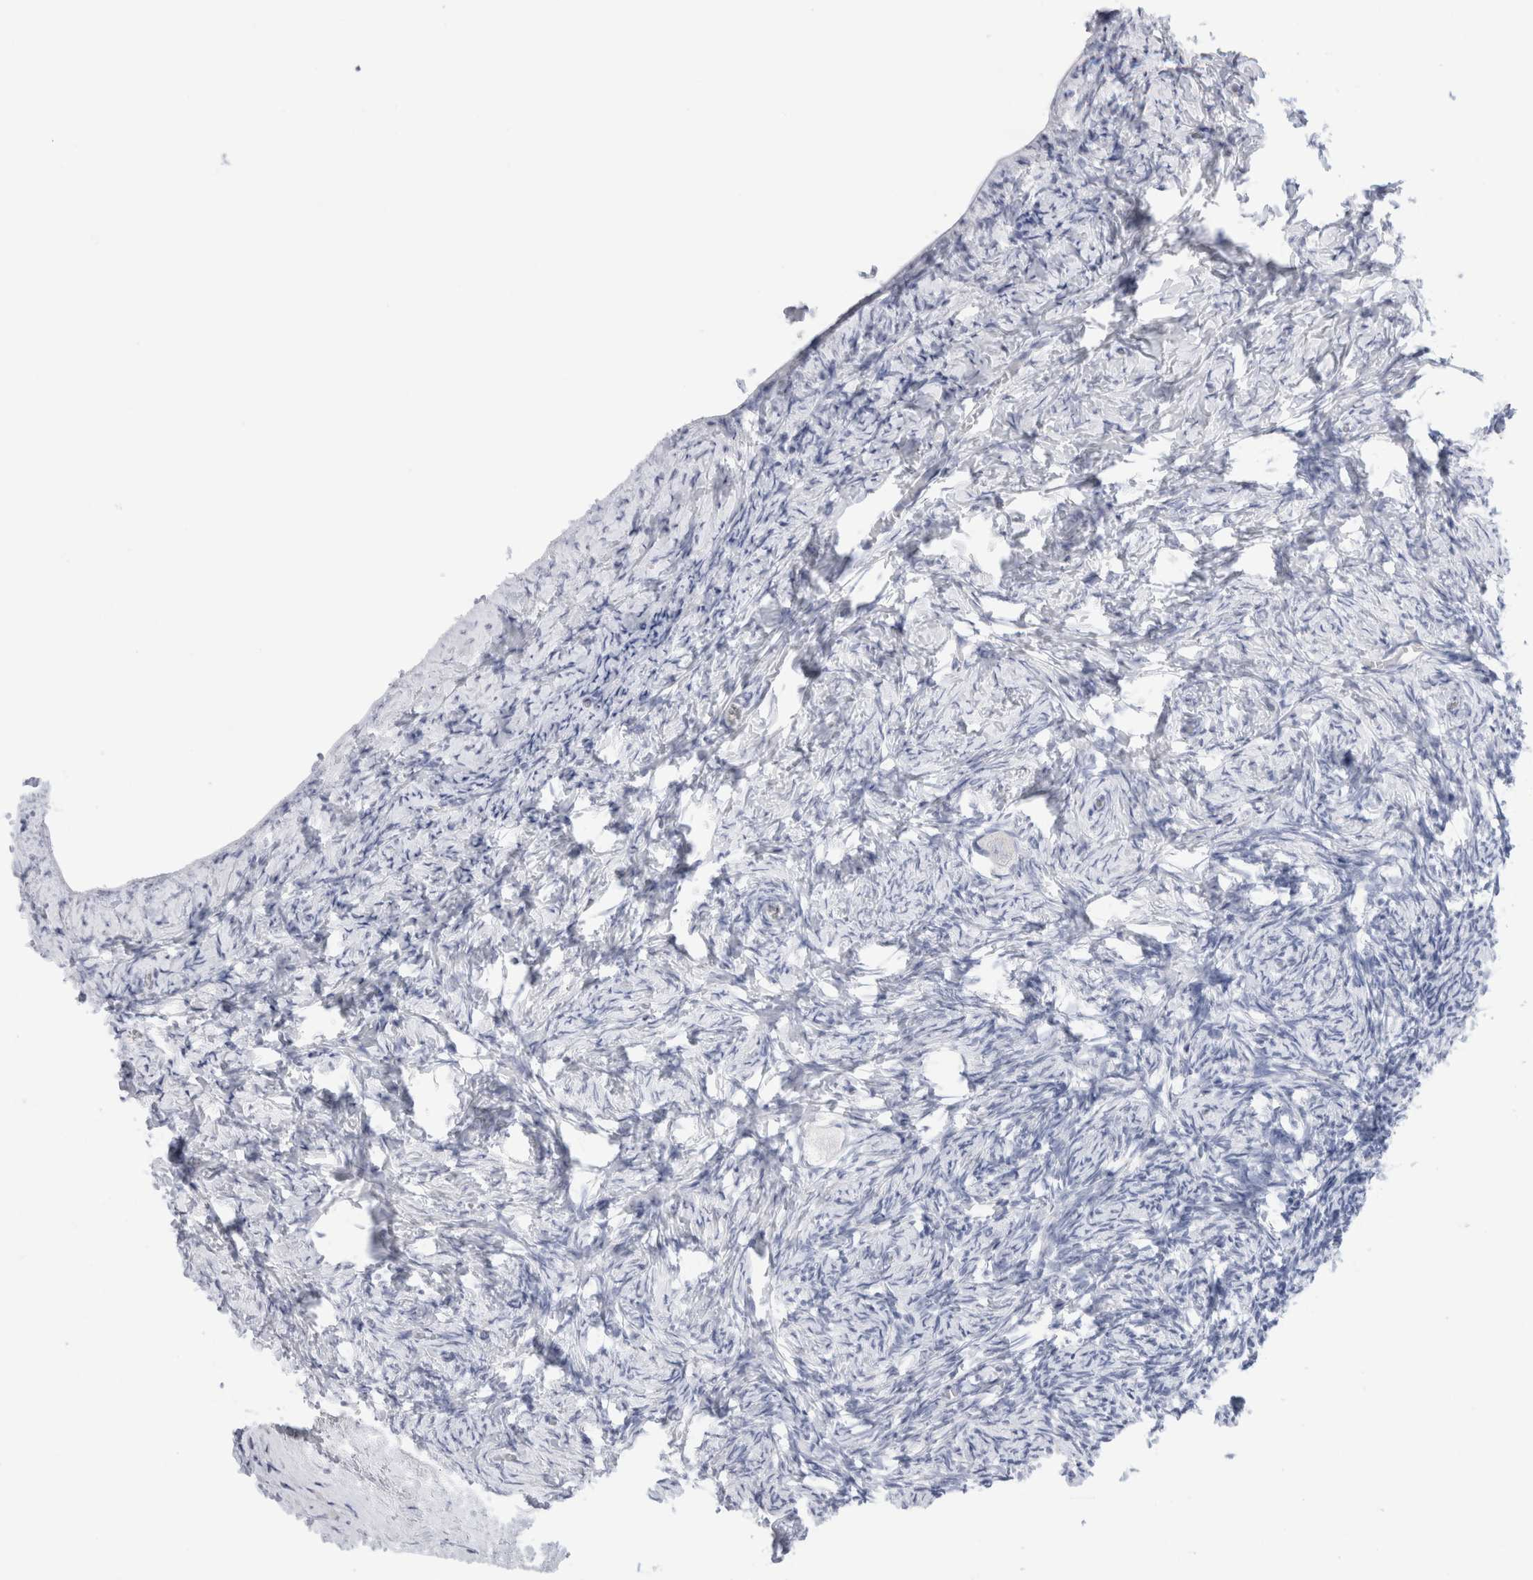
{"staining": {"intensity": "negative", "quantity": "none", "location": "none"}, "tissue": "ovary", "cell_type": "Follicle cells", "image_type": "normal", "snomed": [{"axis": "morphology", "description": "Normal tissue, NOS"}, {"axis": "topography", "description": "Ovary"}], "caption": "Normal ovary was stained to show a protein in brown. There is no significant positivity in follicle cells. The staining is performed using DAB brown chromogen with nuclei counter-stained in using hematoxylin.", "gene": "SLC22A12", "patient": {"sex": "female", "age": 27}}